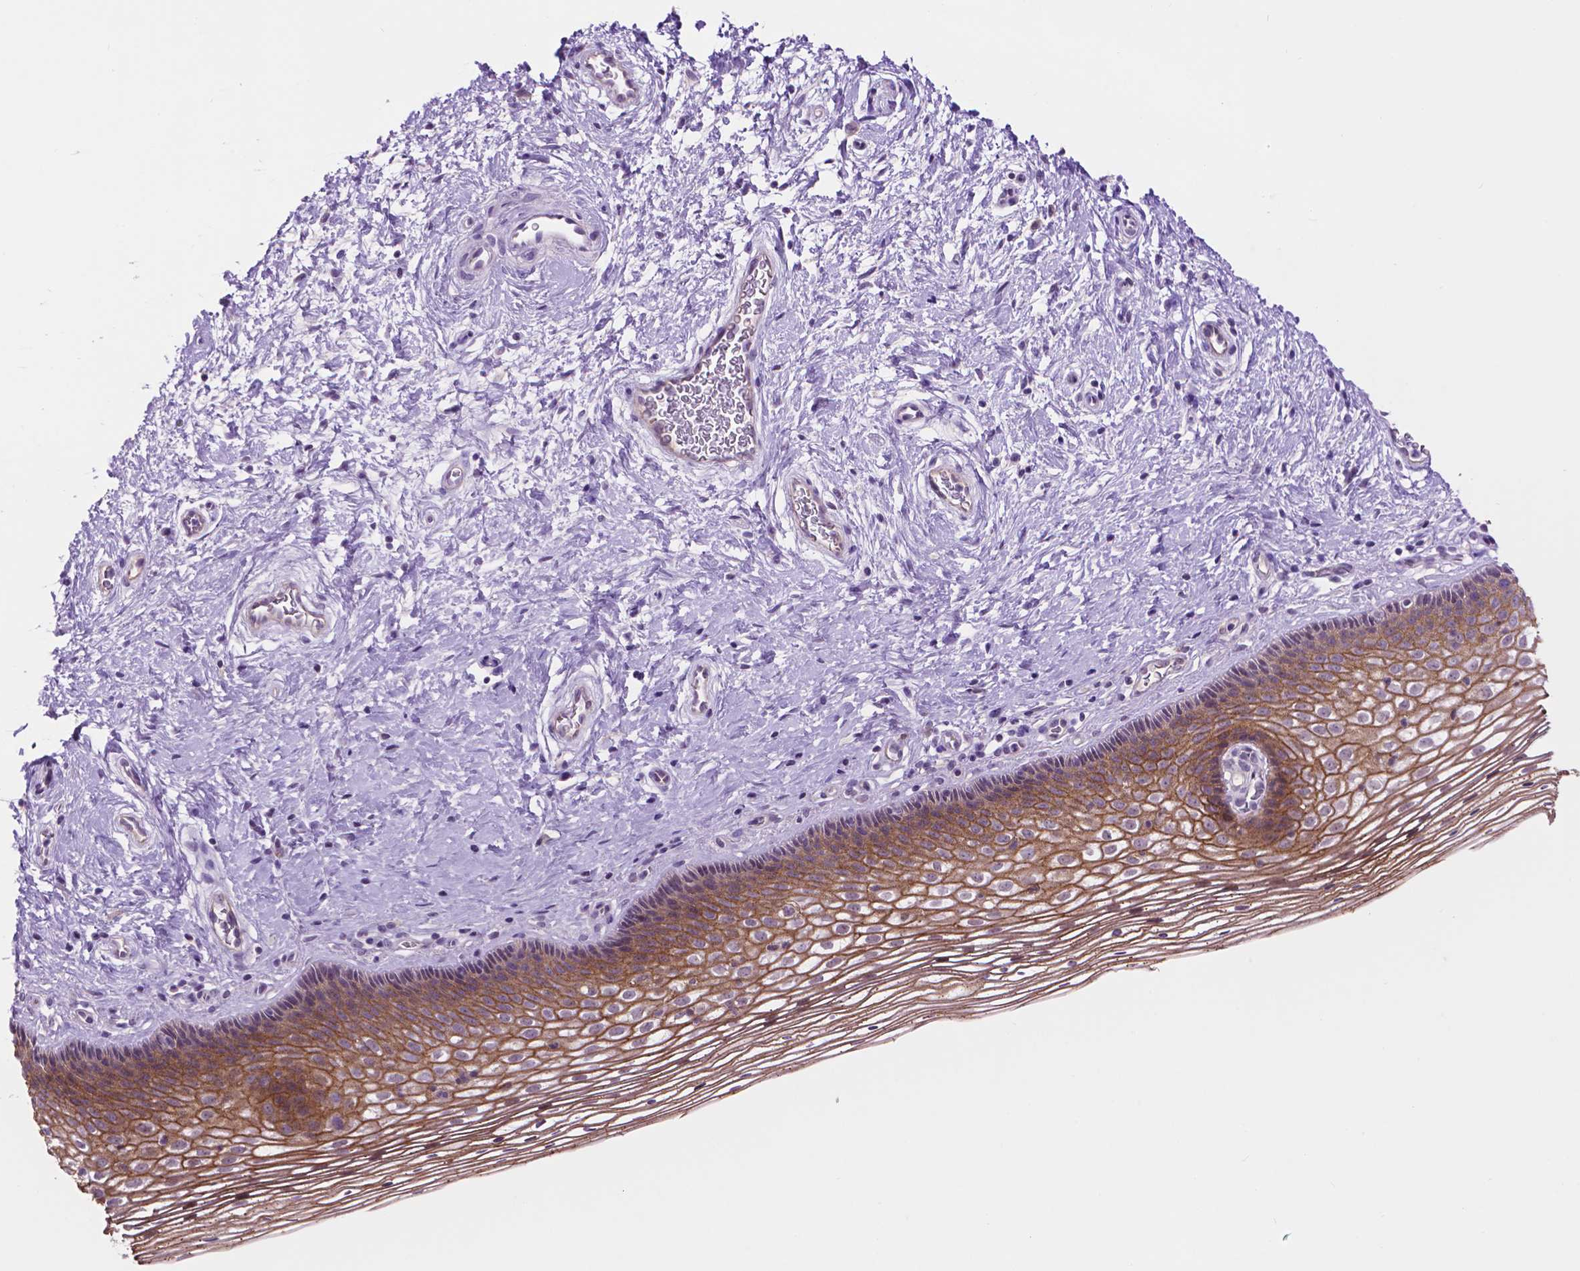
{"staining": {"intensity": "moderate", "quantity": "25%-75%", "location": "cytoplasmic/membranous"}, "tissue": "cervix", "cell_type": "Glandular cells", "image_type": "normal", "snomed": [{"axis": "morphology", "description": "Normal tissue, NOS"}, {"axis": "topography", "description": "Cervix"}], "caption": "DAB (3,3'-diaminobenzidine) immunohistochemical staining of normal cervix displays moderate cytoplasmic/membranous protein positivity in about 25%-75% of glandular cells. The protein is shown in brown color, while the nuclei are stained blue.", "gene": "TACSTD2", "patient": {"sex": "female", "age": 34}}